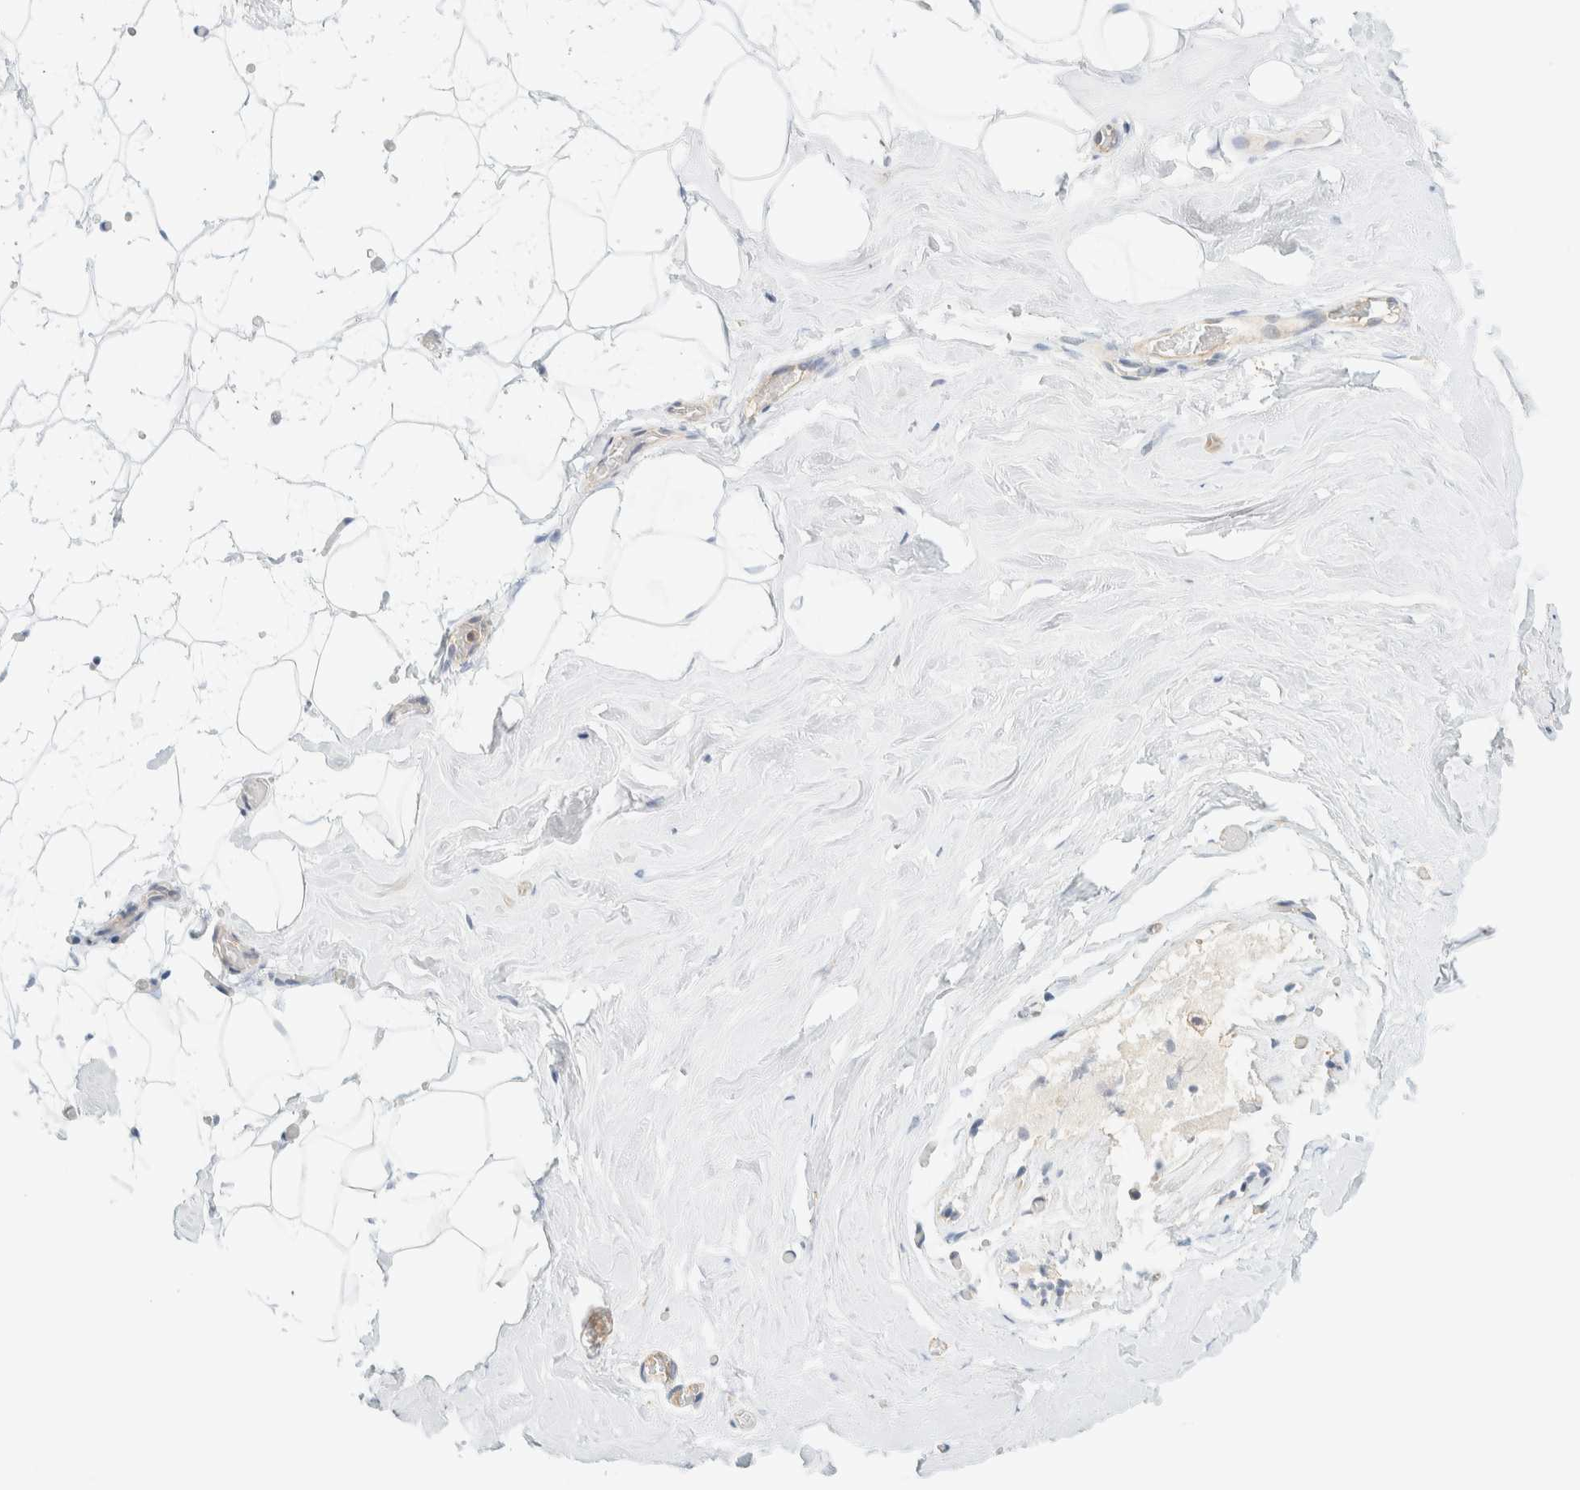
{"staining": {"intensity": "negative", "quantity": "none", "location": "none"}, "tissue": "adipose tissue", "cell_type": "Adipocytes", "image_type": "normal", "snomed": [{"axis": "morphology", "description": "Normal tissue, NOS"}, {"axis": "morphology", "description": "Fibrosis, NOS"}, {"axis": "topography", "description": "Breast"}, {"axis": "topography", "description": "Adipose tissue"}], "caption": "The micrograph shows no significant positivity in adipocytes of adipose tissue. (Stains: DAB immunohistochemistry with hematoxylin counter stain, Microscopy: brightfield microscopy at high magnification).", "gene": "TBC1D8B", "patient": {"sex": "female", "age": 39}}